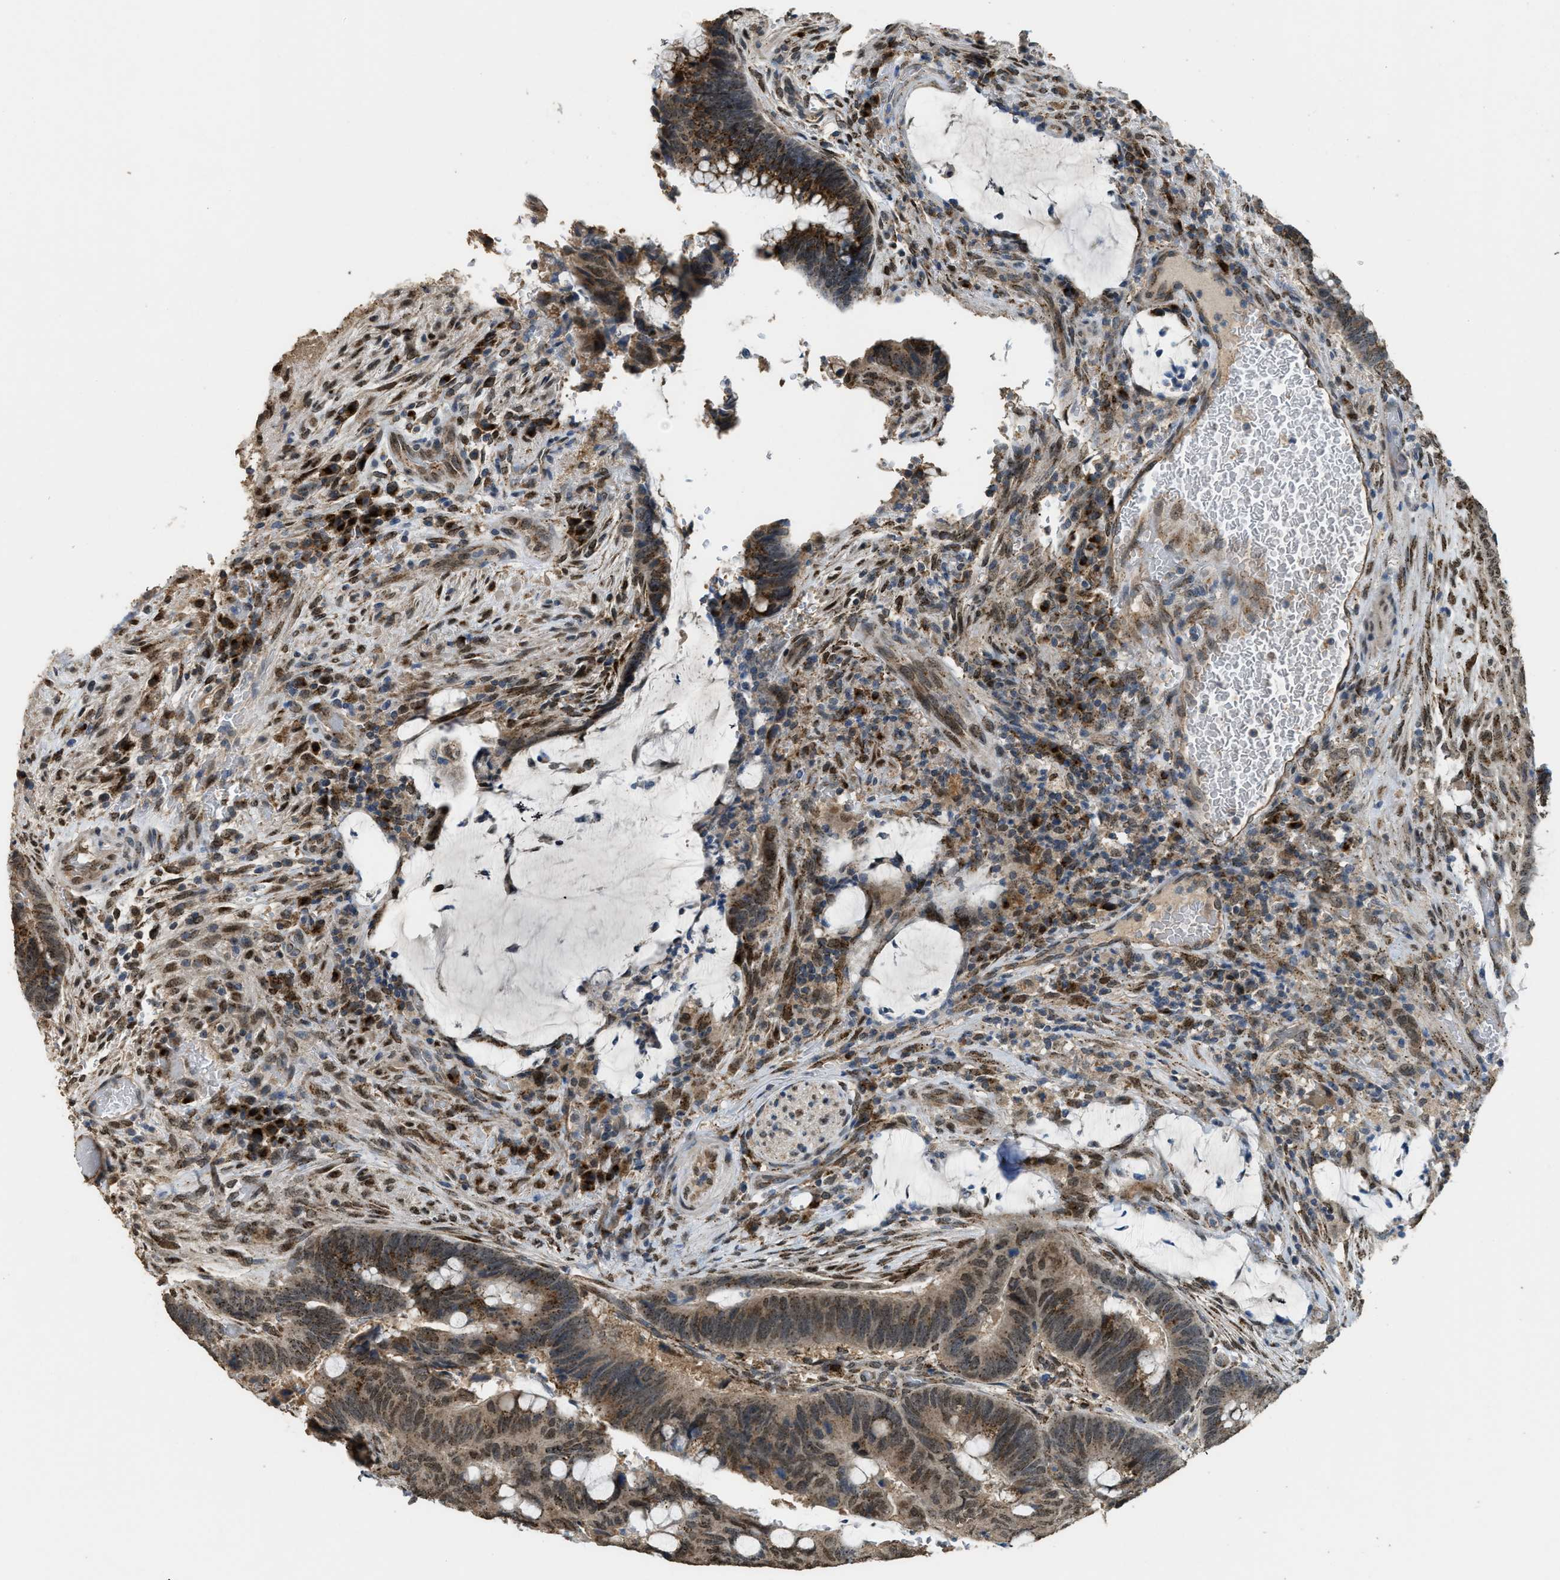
{"staining": {"intensity": "moderate", "quantity": ">75%", "location": "cytoplasmic/membranous,nuclear"}, "tissue": "colorectal cancer", "cell_type": "Tumor cells", "image_type": "cancer", "snomed": [{"axis": "morphology", "description": "Normal tissue, NOS"}, {"axis": "morphology", "description": "Adenocarcinoma, NOS"}, {"axis": "topography", "description": "Rectum"}, {"axis": "topography", "description": "Peripheral nerve tissue"}], "caption": "Immunohistochemistry photomicrograph of neoplastic tissue: colorectal cancer (adenocarcinoma) stained using IHC demonstrates medium levels of moderate protein expression localized specifically in the cytoplasmic/membranous and nuclear of tumor cells, appearing as a cytoplasmic/membranous and nuclear brown color.", "gene": "IPO7", "patient": {"sex": "male", "age": 92}}